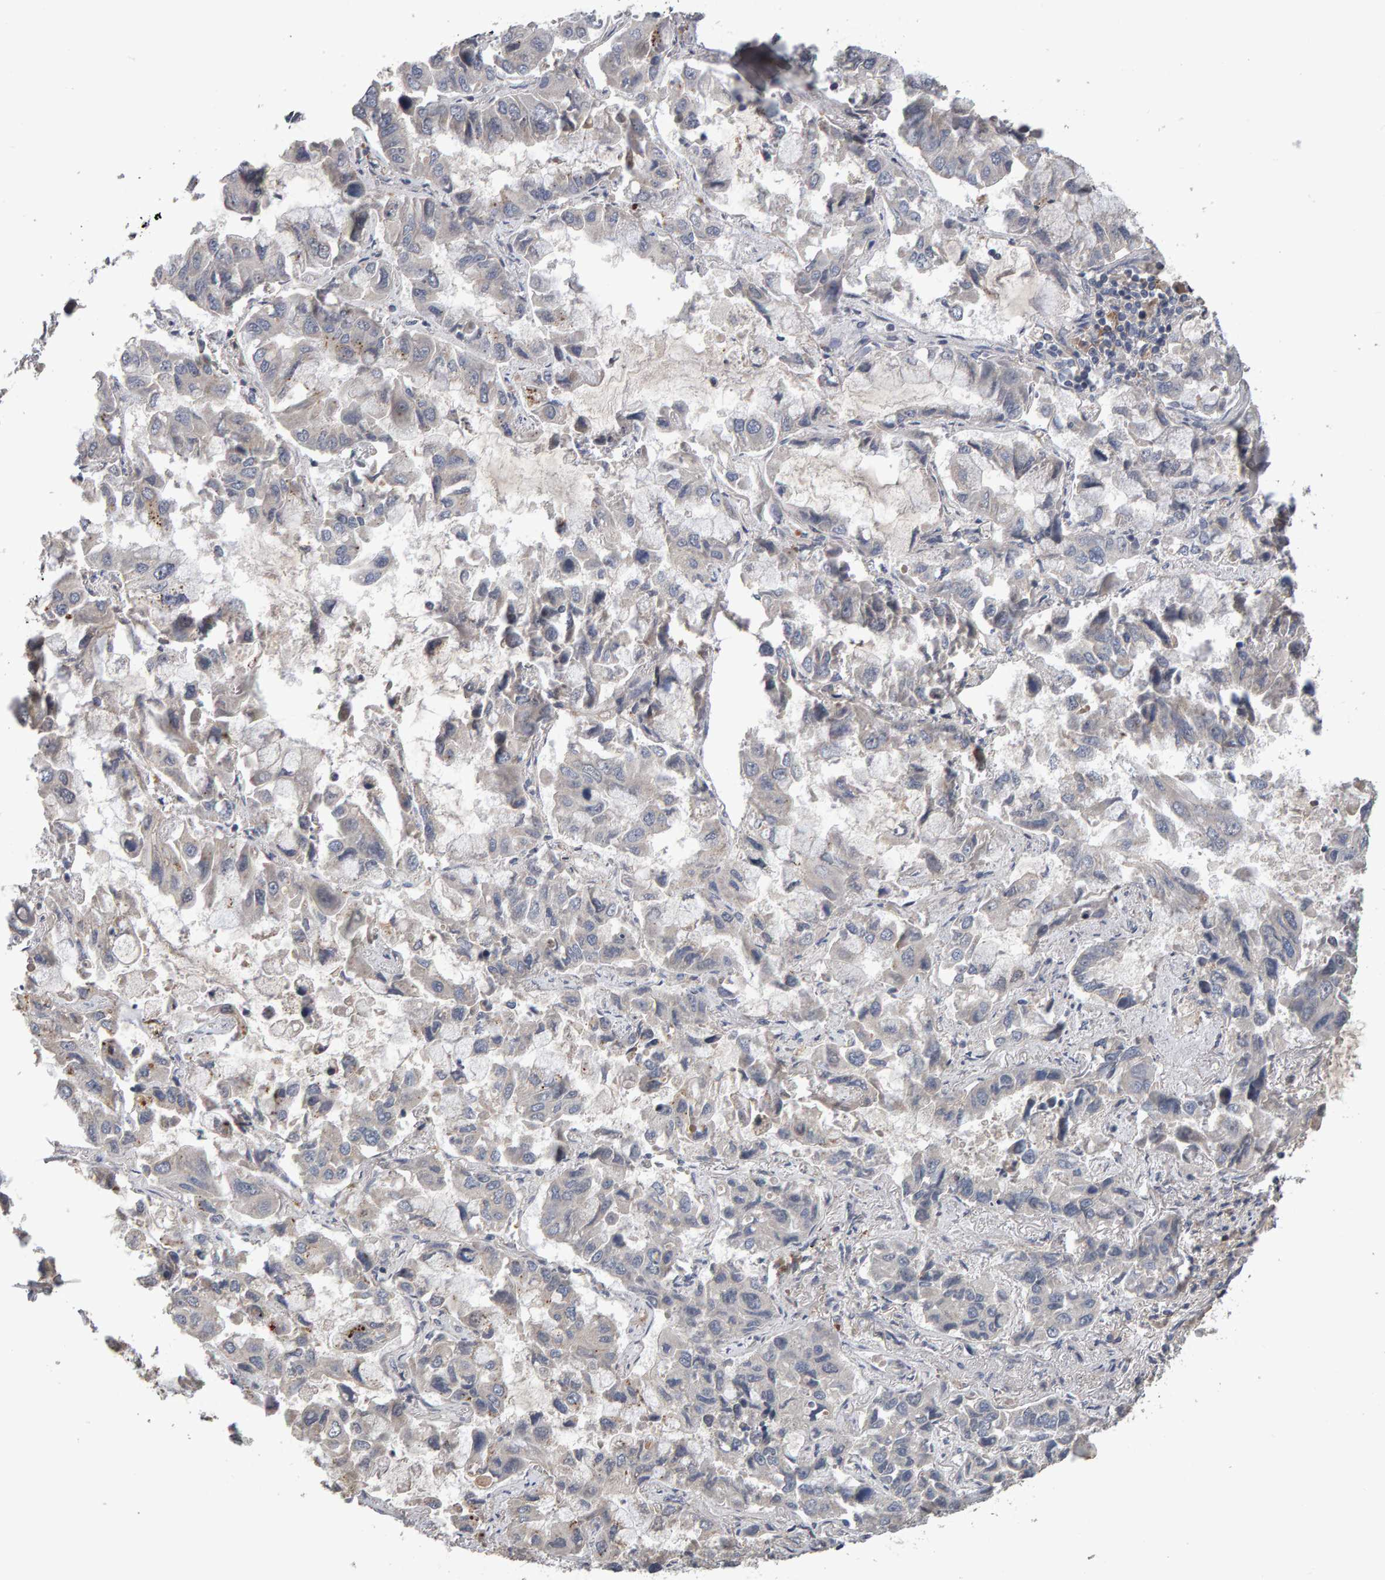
{"staining": {"intensity": "negative", "quantity": "none", "location": "none"}, "tissue": "lung cancer", "cell_type": "Tumor cells", "image_type": "cancer", "snomed": [{"axis": "morphology", "description": "Adenocarcinoma, NOS"}, {"axis": "topography", "description": "Lung"}], "caption": "Histopathology image shows no protein expression in tumor cells of lung cancer (adenocarcinoma) tissue.", "gene": "COASY", "patient": {"sex": "male", "age": 64}}